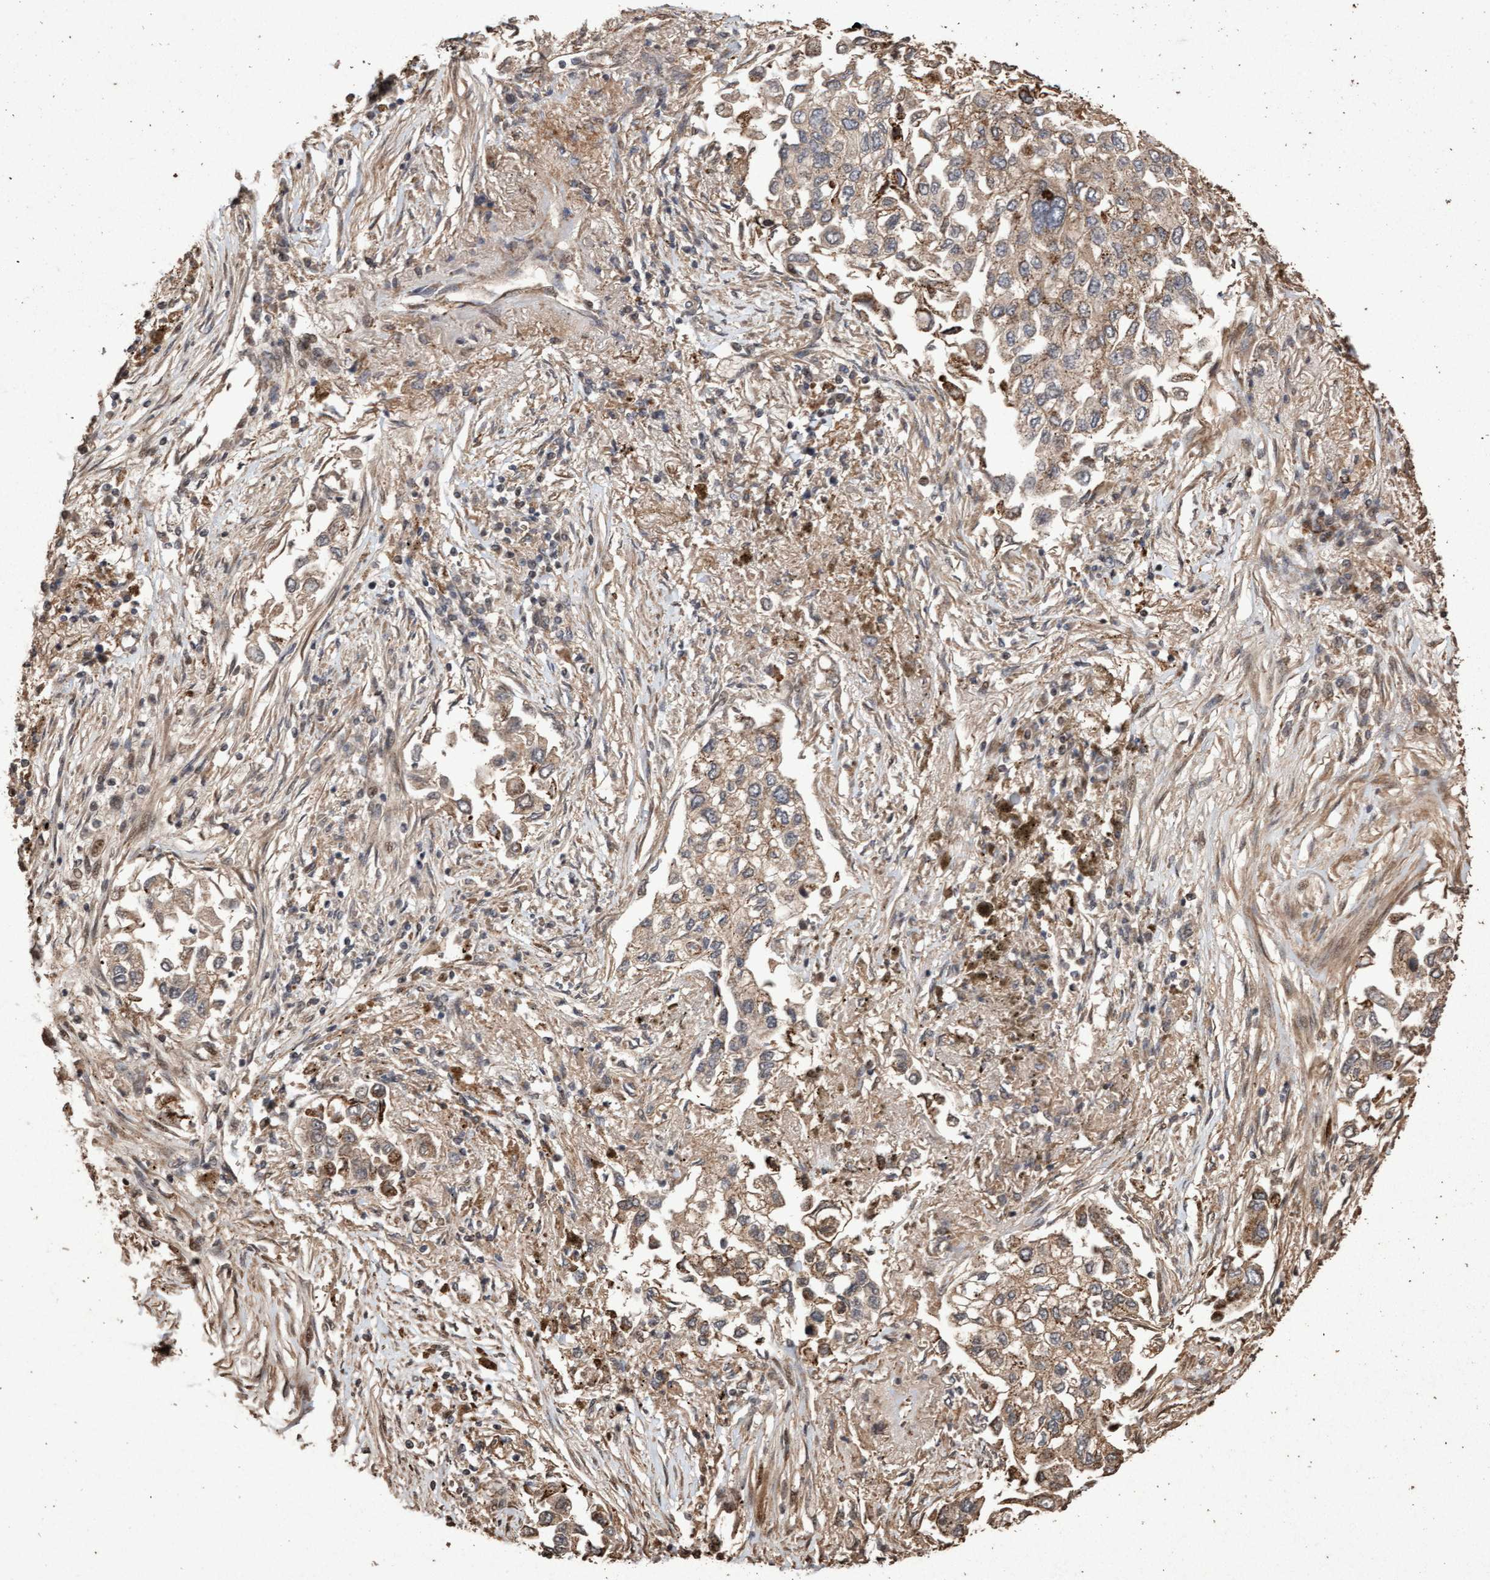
{"staining": {"intensity": "weak", "quantity": ">75%", "location": "cytoplasmic/membranous"}, "tissue": "lung cancer", "cell_type": "Tumor cells", "image_type": "cancer", "snomed": [{"axis": "morphology", "description": "Inflammation, NOS"}, {"axis": "morphology", "description": "Adenocarcinoma, NOS"}, {"axis": "topography", "description": "Lung"}], "caption": "IHC photomicrograph of neoplastic tissue: lung cancer stained using IHC reveals low levels of weak protein expression localized specifically in the cytoplasmic/membranous of tumor cells, appearing as a cytoplasmic/membranous brown color.", "gene": "OSBP2", "patient": {"sex": "male", "age": 63}}